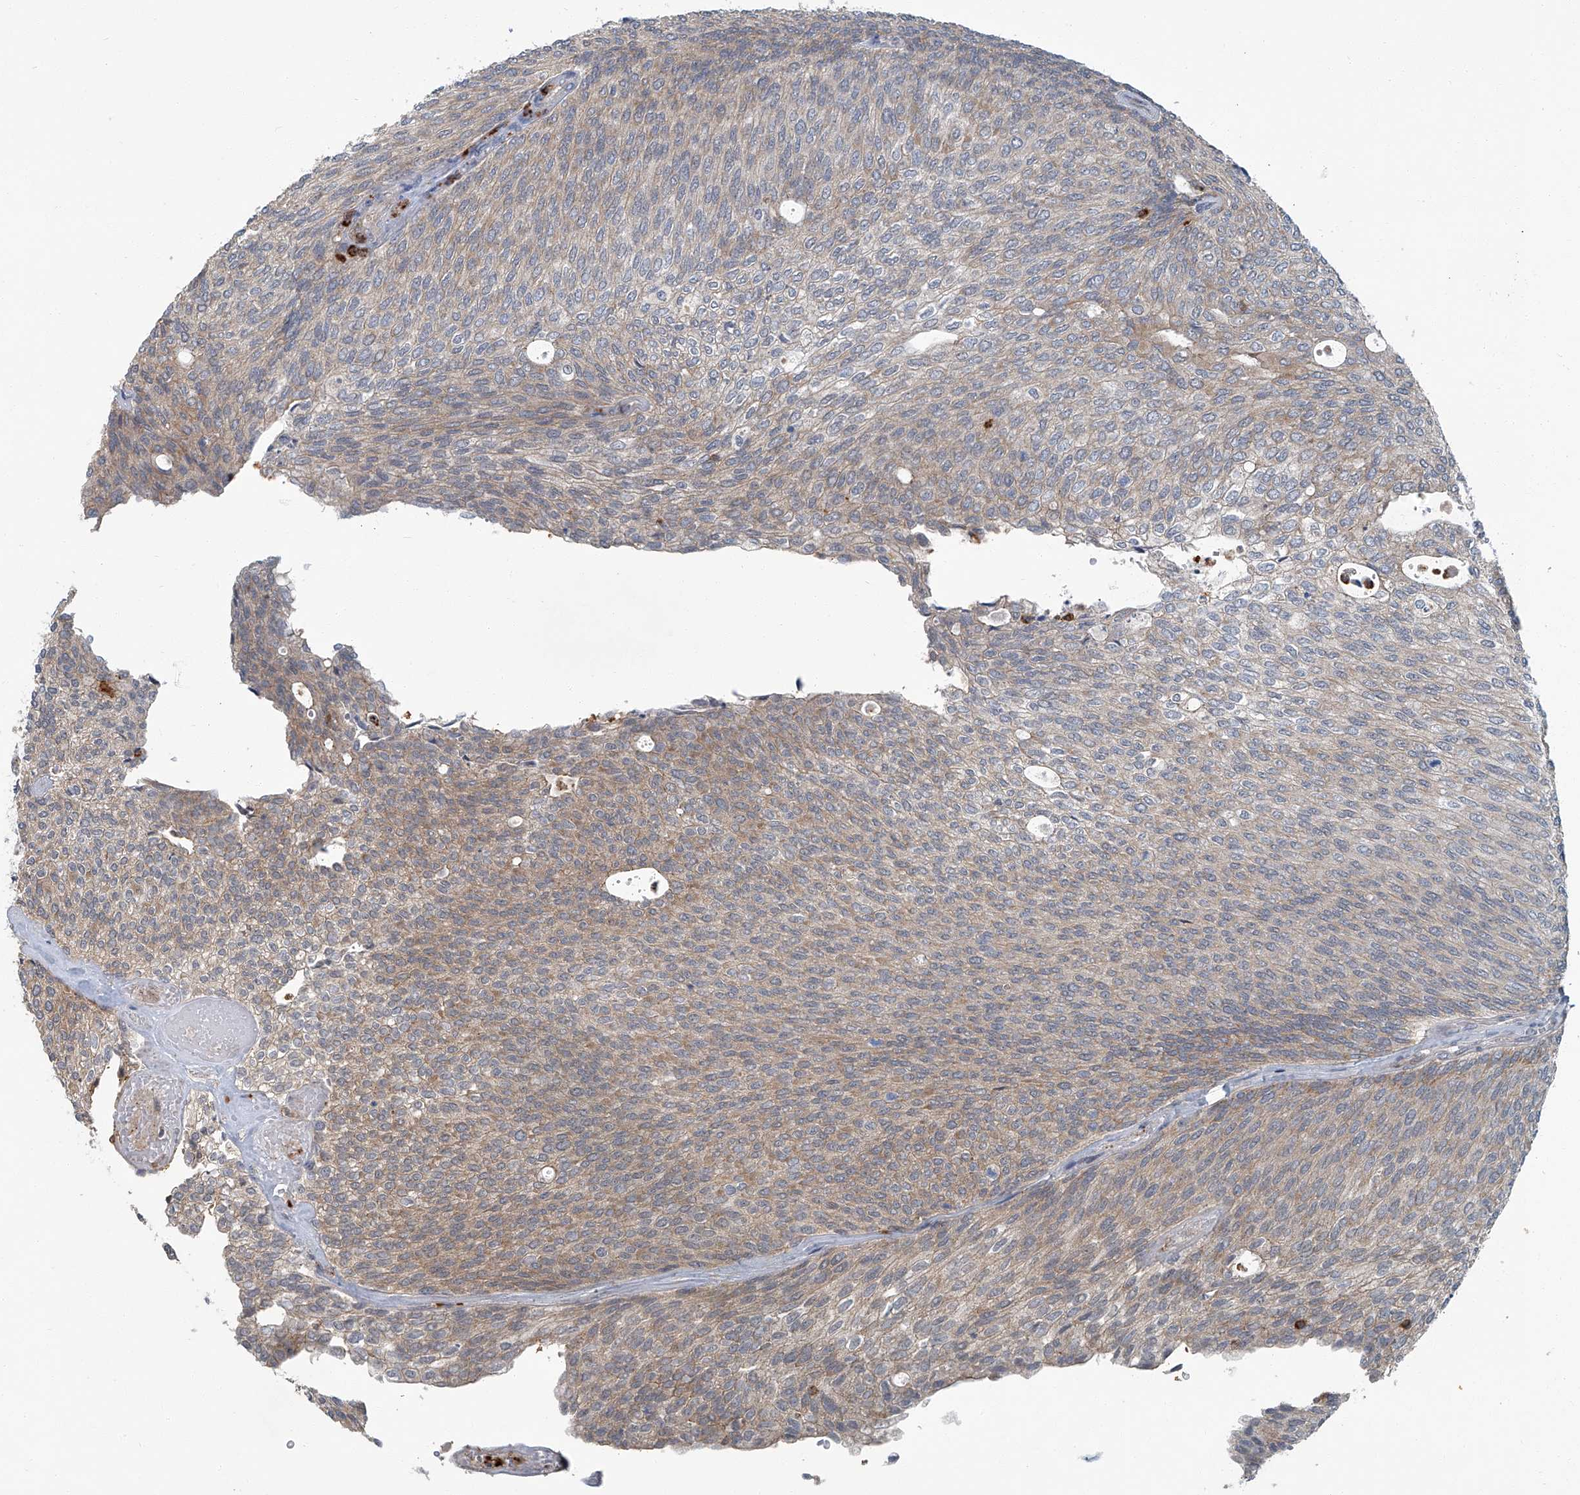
{"staining": {"intensity": "weak", "quantity": ">75%", "location": "cytoplasmic/membranous"}, "tissue": "urothelial cancer", "cell_type": "Tumor cells", "image_type": "cancer", "snomed": [{"axis": "morphology", "description": "Urothelial carcinoma, Low grade"}, {"axis": "topography", "description": "Urinary bladder"}], "caption": "Weak cytoplasmic/membranous staining is identified in approximately >75% of tumor cells in urothelial cancer. The protein of interest is shown in brown color, while the nuclei are stained blue.", "gene": "AKNAD1", "patient": {"sex": "female", "age": 79}}